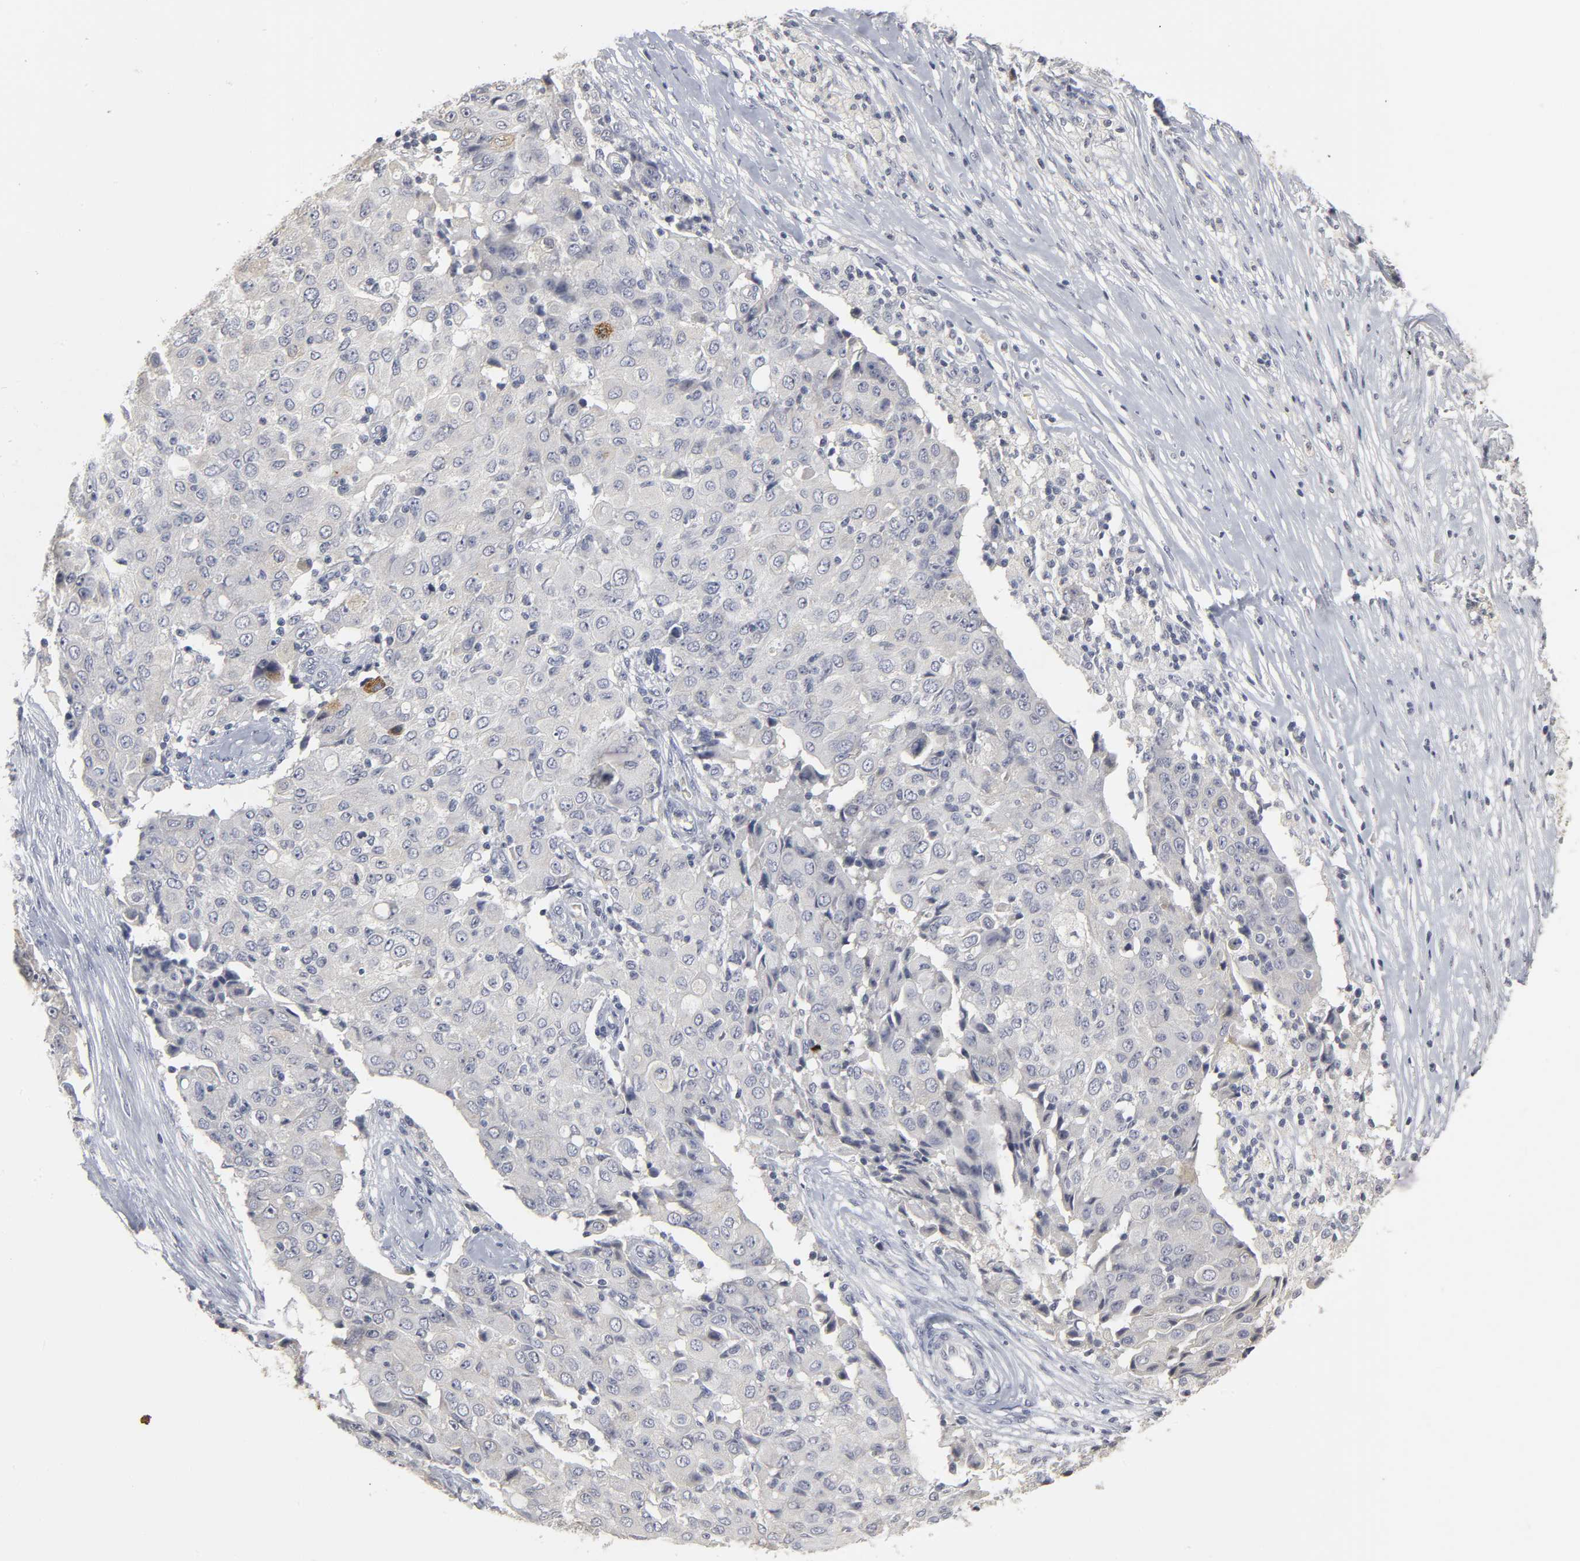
{"staining": {"intensity": "negative", "quantity": "none", "location": "none"}, "tissue": "ovarian cancer", "cell_type": "Tumor cells", "image_type": "cancer", "snomed": [{"axis": "morphology", "description": "Carcinoma, endometroid"}, {"axis": "topography", "description": "Ovary"}], "caption": "There is no significant expression in tumor cells of ovarian cancer.", "gene": "TCAP", "patient": {"sex": "female", "age": 42}}